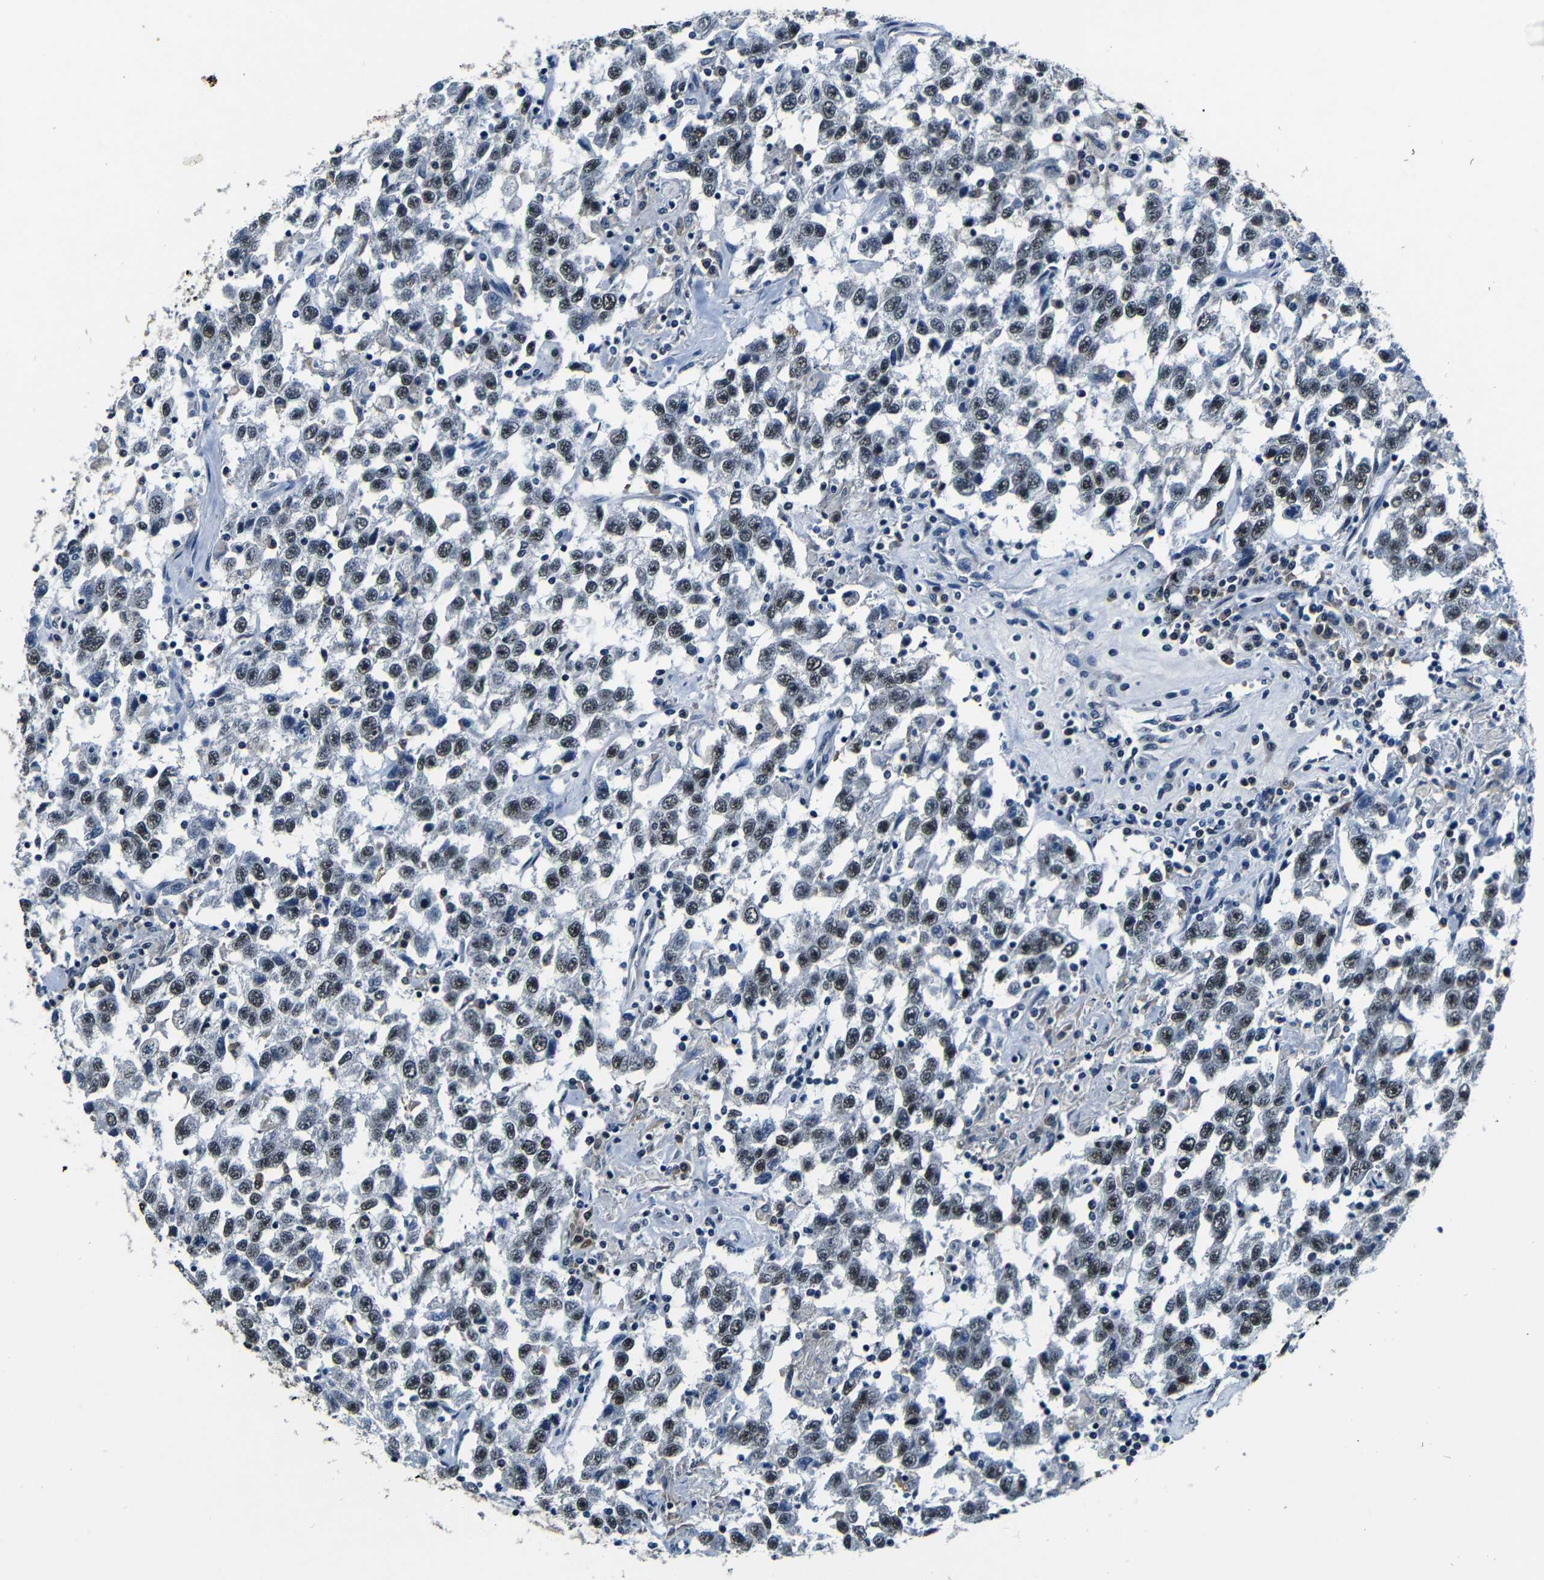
{"staining": {"intensity": "weak", "quantity": ">75%", "location": "nuclear"}, "tissue": "testis cancer", "cell_type": "Tumor cells", "image_type": "cancer", "snomed": [{"axis": "morphology", "description": "Seminoma, NOS"}, {"axis": "topography", "description": "Testis"}], "caption": "High-power microscopy captured an immunohistochemistry (IHC) image of testis cancer, revealing weak nuclear positivity in about >75% of tumor cells. The protein is stained brown, and the nuclei are stained in blue (DAB IHC with brightfield microscopy, high magnification).", "gene": "FOXD4", "patient": {"sex": "male", "age": 41}}